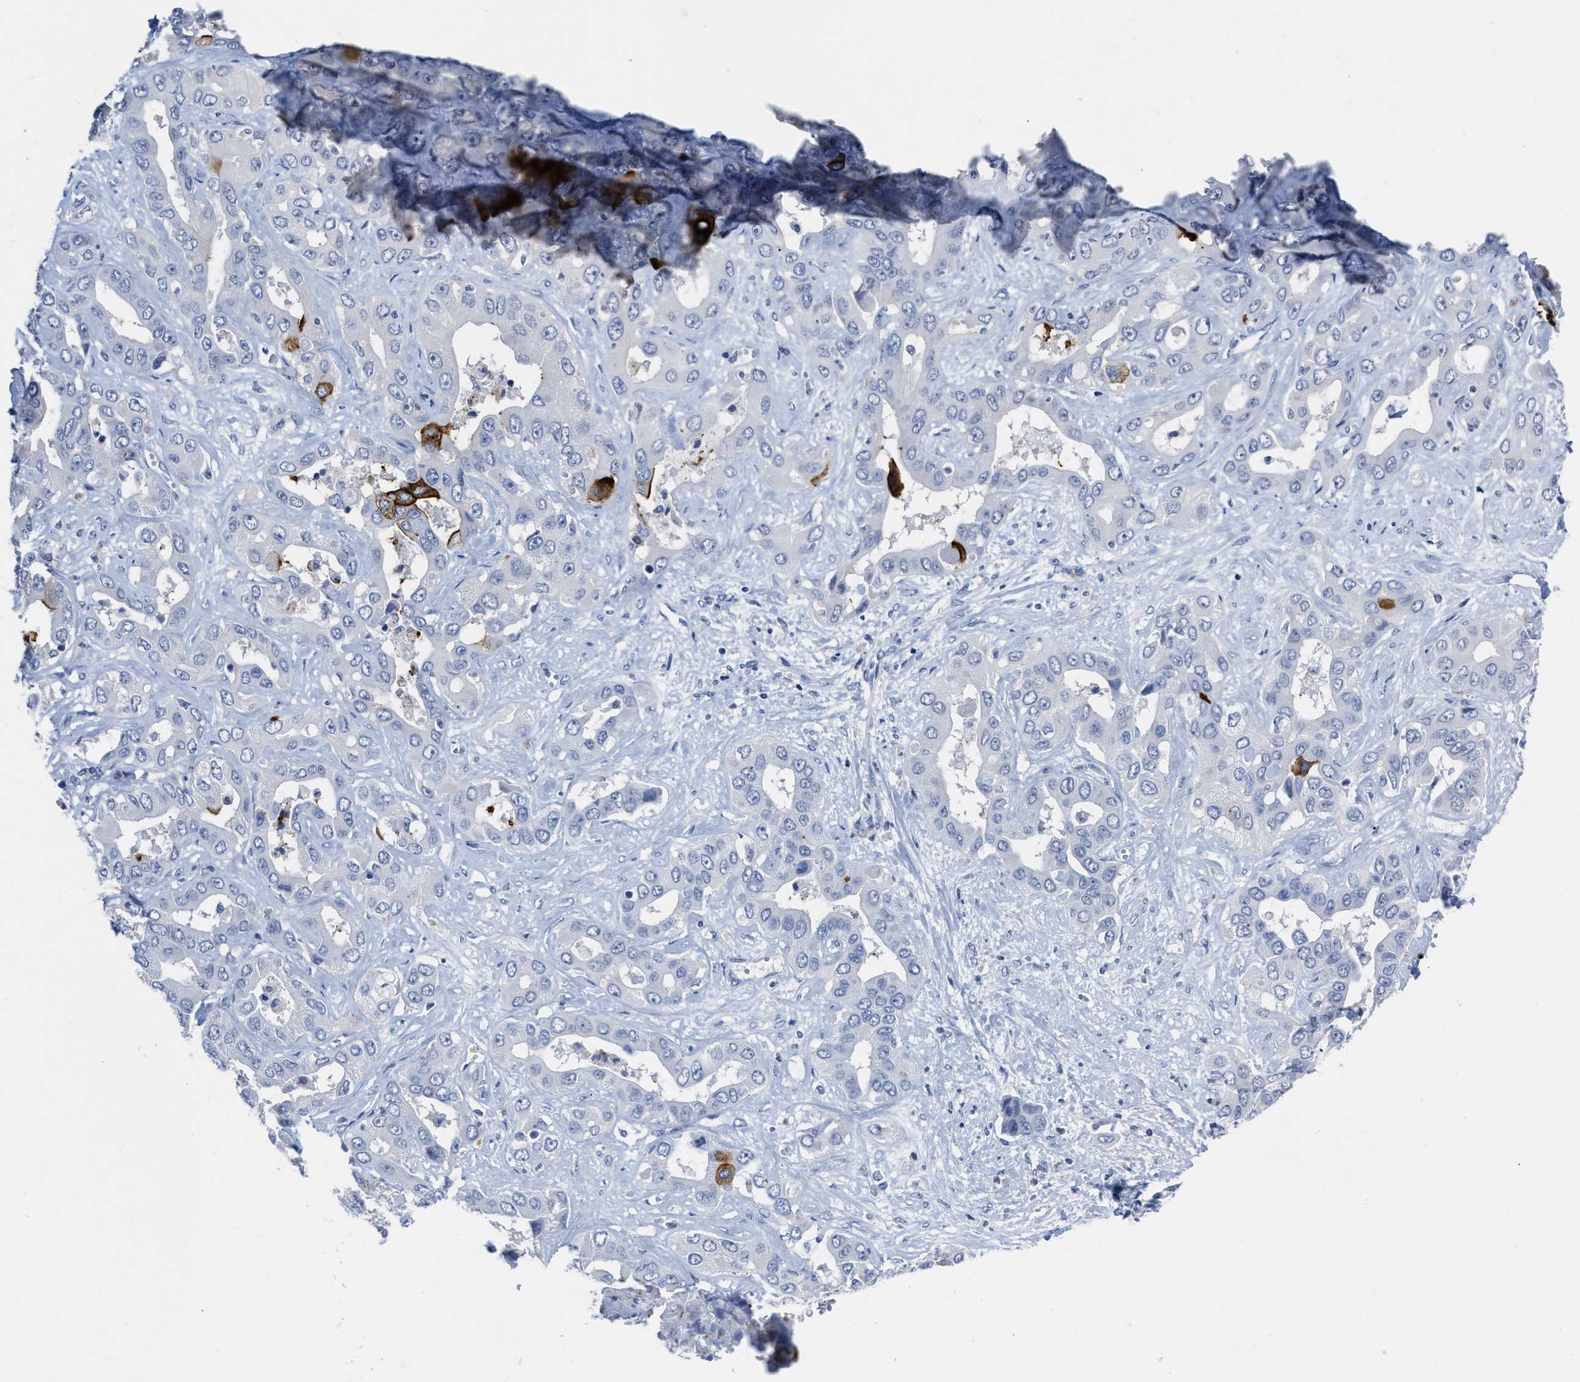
{"staining": {"intensity": "strong", "quantity": "<25%", "location": "cytoplasmic/membranous"}, "tissue": "liver cancer", "cell_type": "Tumor cells", "image_type": "cancer", "snomed": [{"axis": "morphology", "description": "Cholangiocarcinoma"}, {"axis": "topography", "description": "Liver"}], "caption": "A histopathology image of human cholangiocarcinoma (liver) stained for a protein reveals strong cytoplasmic/membranous brown staining in tumor cells. Ihc stains the protein of interest in brown and the nuclei are stained blue.", "gene": "CEACAM5", "patient": {"sex": "female", "age": 52}}